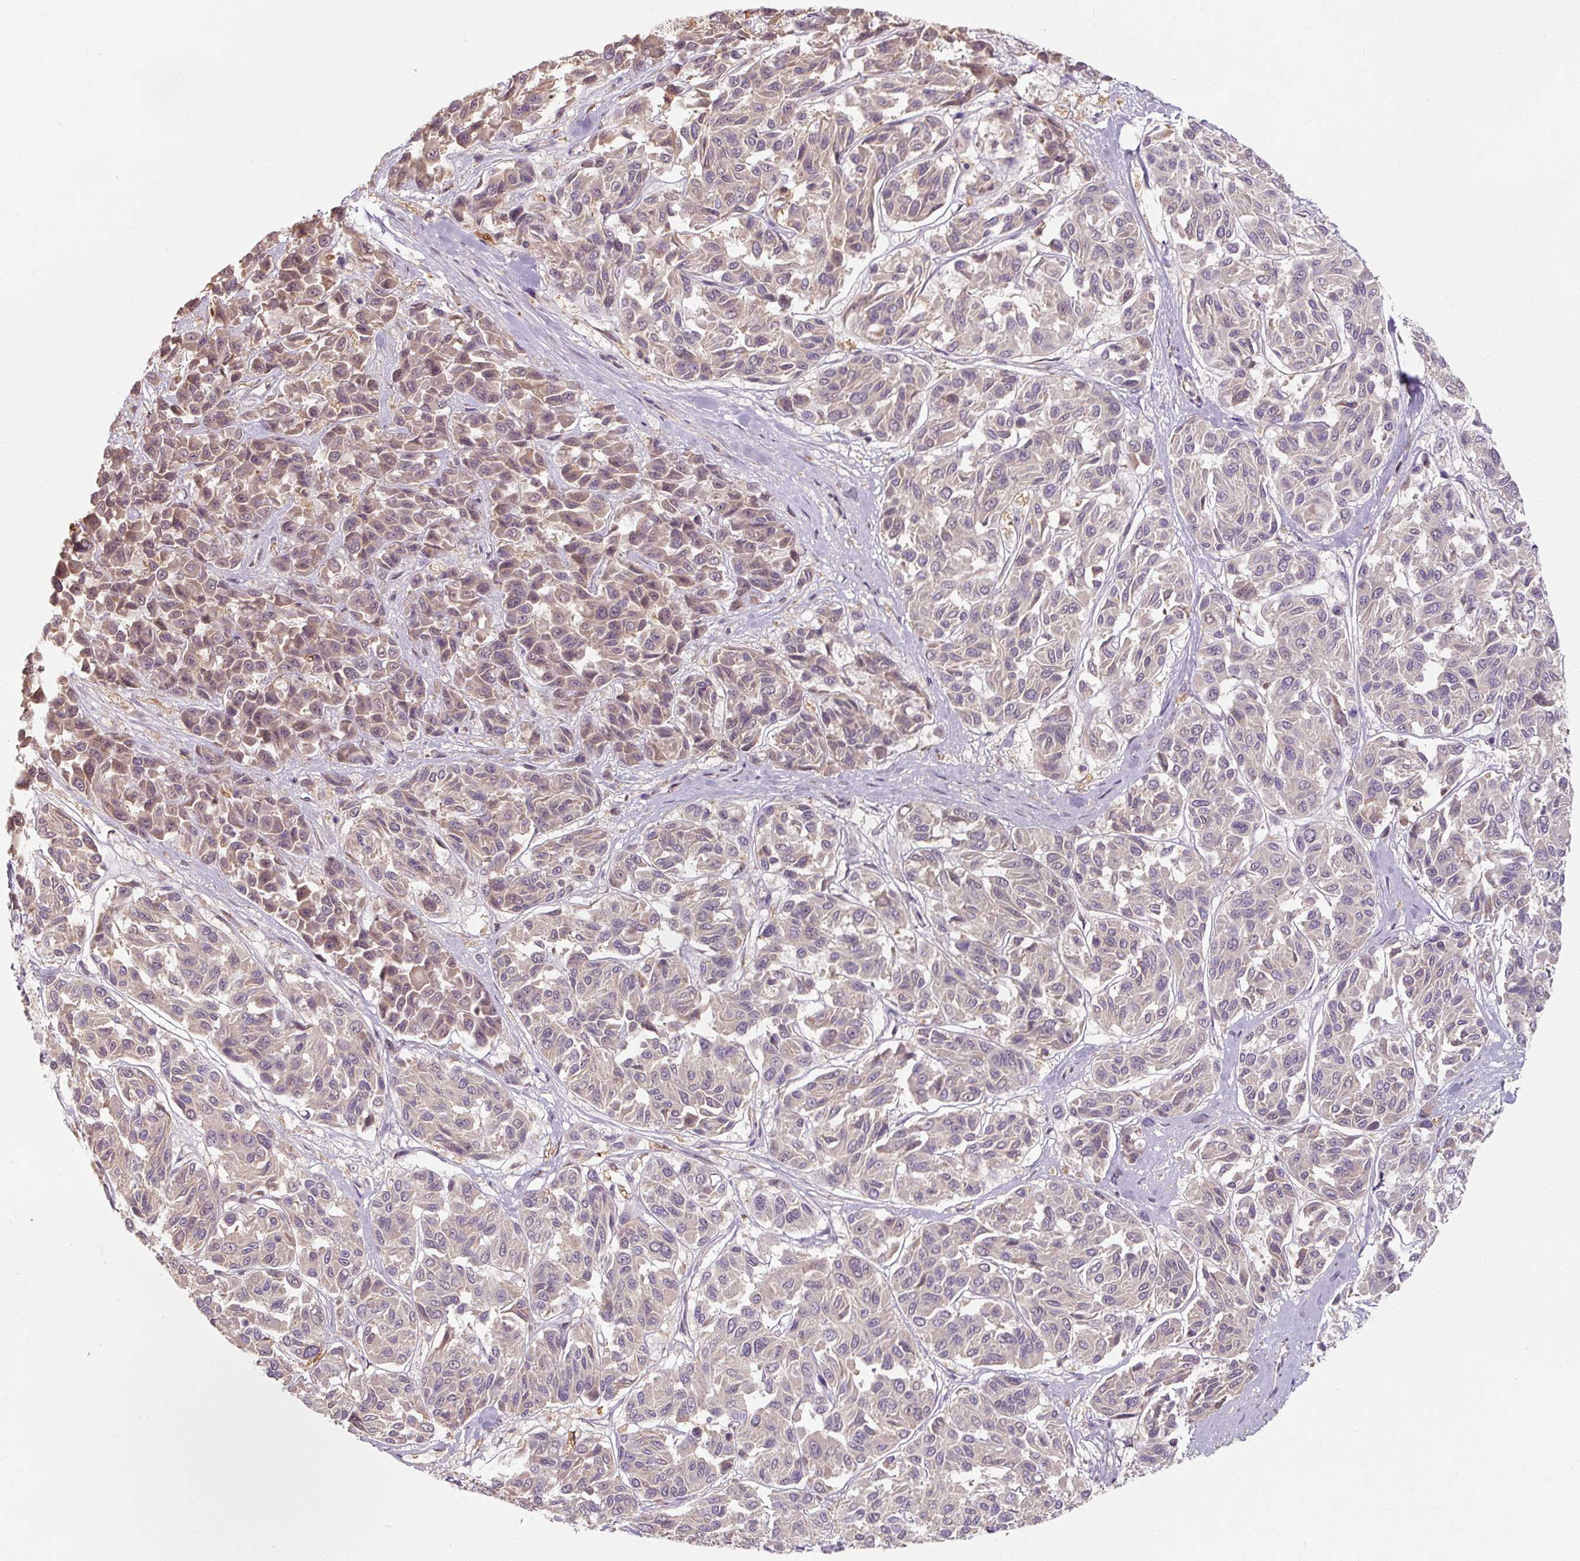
{"staining": {"intensity": "weak", "quantity": "25%-75%", "location": "cytoplasmic/membranous"}, "tissue": "melanoma", "cell_type": "Tumor cells", "image_type": "cancer", "snomed": [{"axis": "morphology", "description": "Malignant melanoma, NOS"}, {"axis": "topography", "description": "Skin"}], "caption": "High-magnification brightfield microscopy of melanoma stained with DAB (brown) and counterstained with hematoxylin (blue). tumor cells exhibit weak cytoplasmic/membranous expression is seen in approximately25%-75% of cells. (Stains: DAB in brown, nuclei in blue, Microscopy: brightfield microscopy at high magnification).", "gene": "TSEN54", "patient": {"sex": "female", "age": 66}}